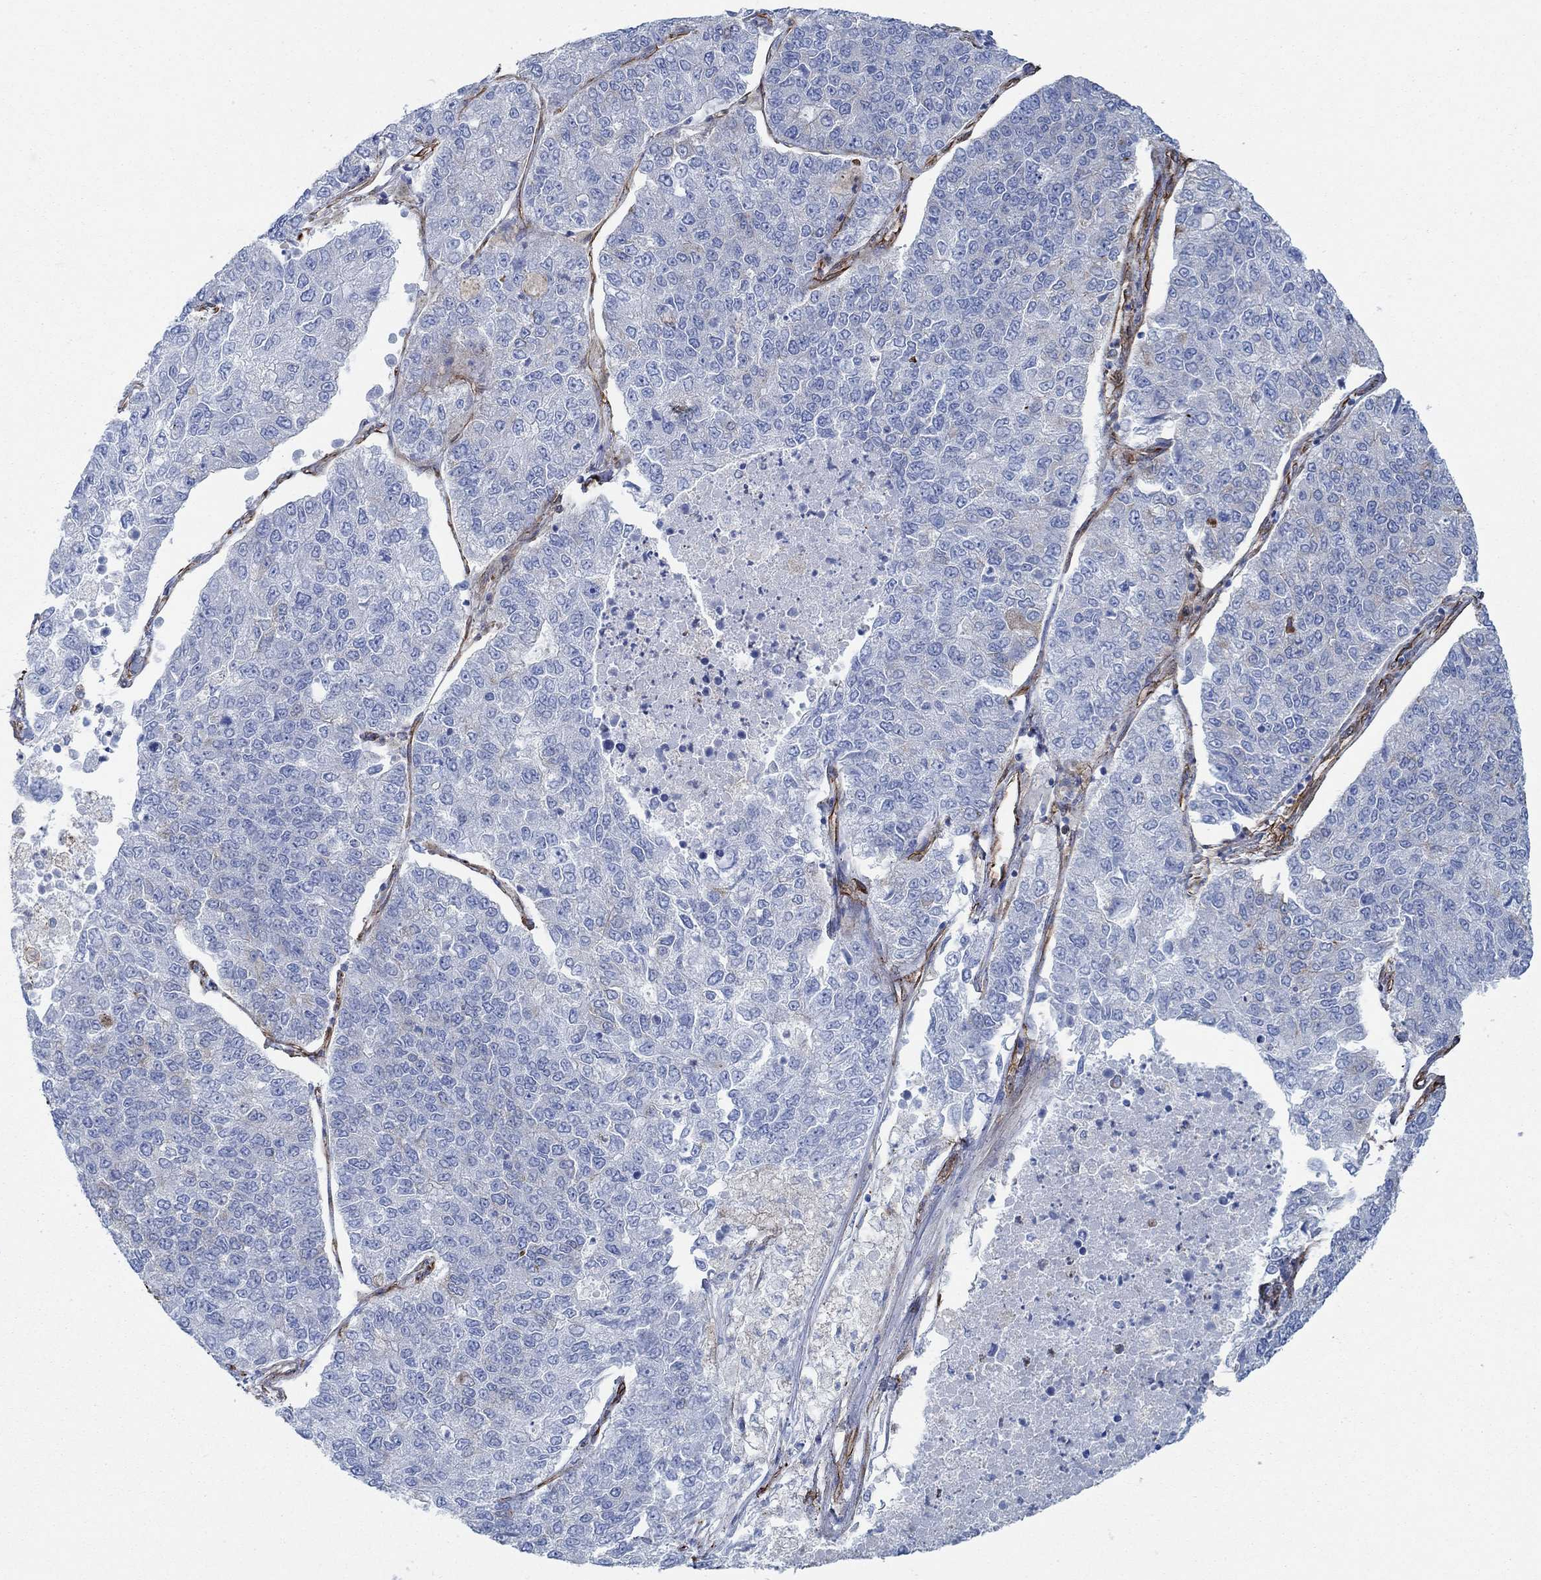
{"staining": {"intensity": "negative", "quantity": "none", "location": "none"}, "tissue": "lung cancer", "cell_type": "Tumor cells", "image_type": "cancer", "snomed": [{"axis": "morphology", "description": "Adenocarcinoma, NOS"}, {"axis": "topography", "description": "Lung"}], "caption": "DAB immunohistochemical staining of adenocarcinoma (lung) shows no significant positivity in tumor cells.", "gene": "STC2", "patient": {"sex": "male", "age": 49}}